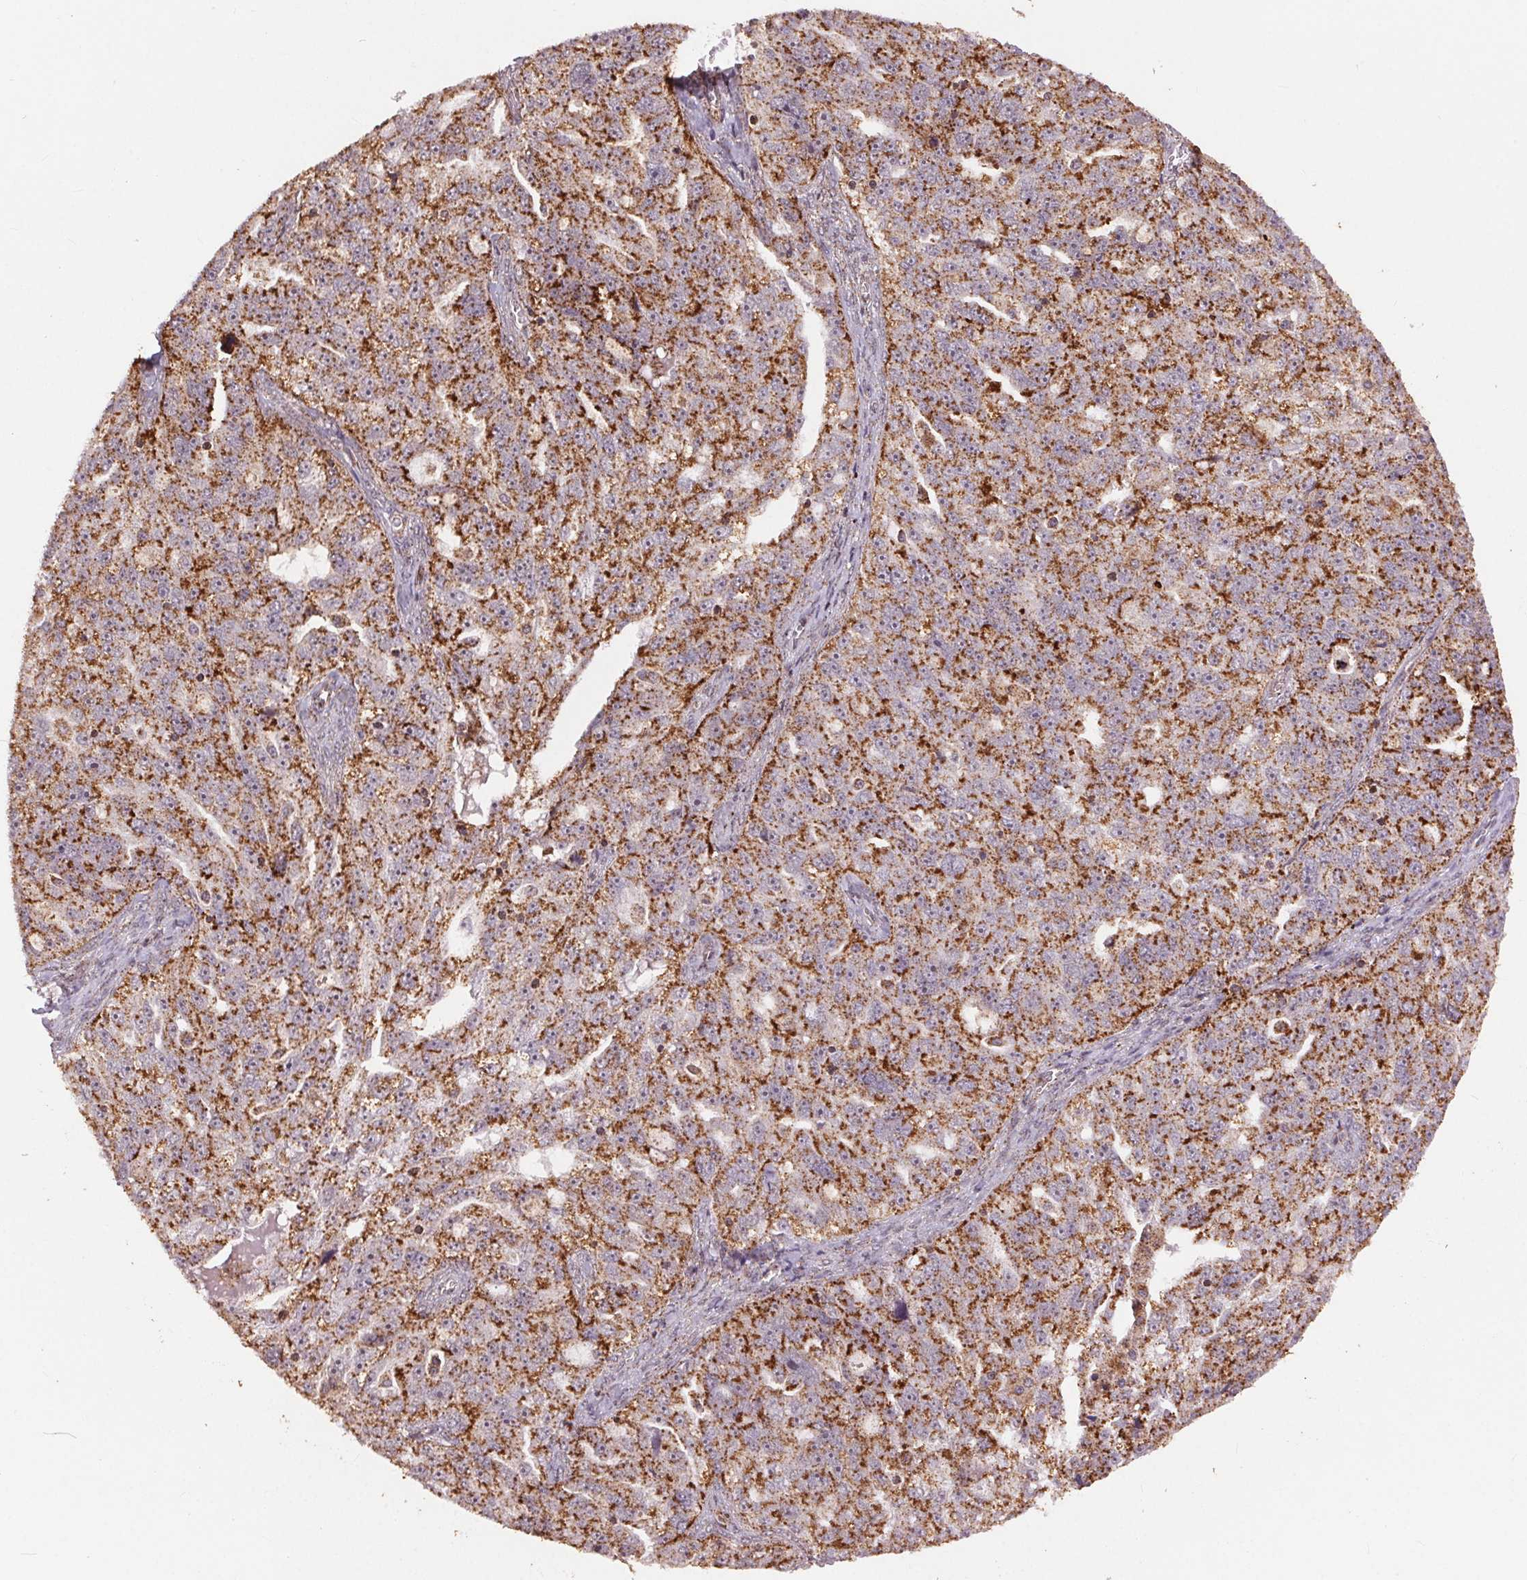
{"staining": {"intensity": "strong", "quantity": ">75%", "location": "cytoplasmic/membranous"}, "tissue": "ovarian cancer", "cell_type": "Tumor cells", "image_type": "cancer", "snomed": [{"axis": "morphology", "description": "Cystadenocarcinoma, serous, NOS"}, {"axis": "topography", "description": "Ovary"}], "caption": "Serous cystadenocarcinoma (ovarian) tissue reveals strong cytoplasmic/membranous expression in approximately >75% of tumor cells, visualized by immunohistochemistry.", "gene": "CHMP4B", "patient": {"sex": "female", "age": 51}}